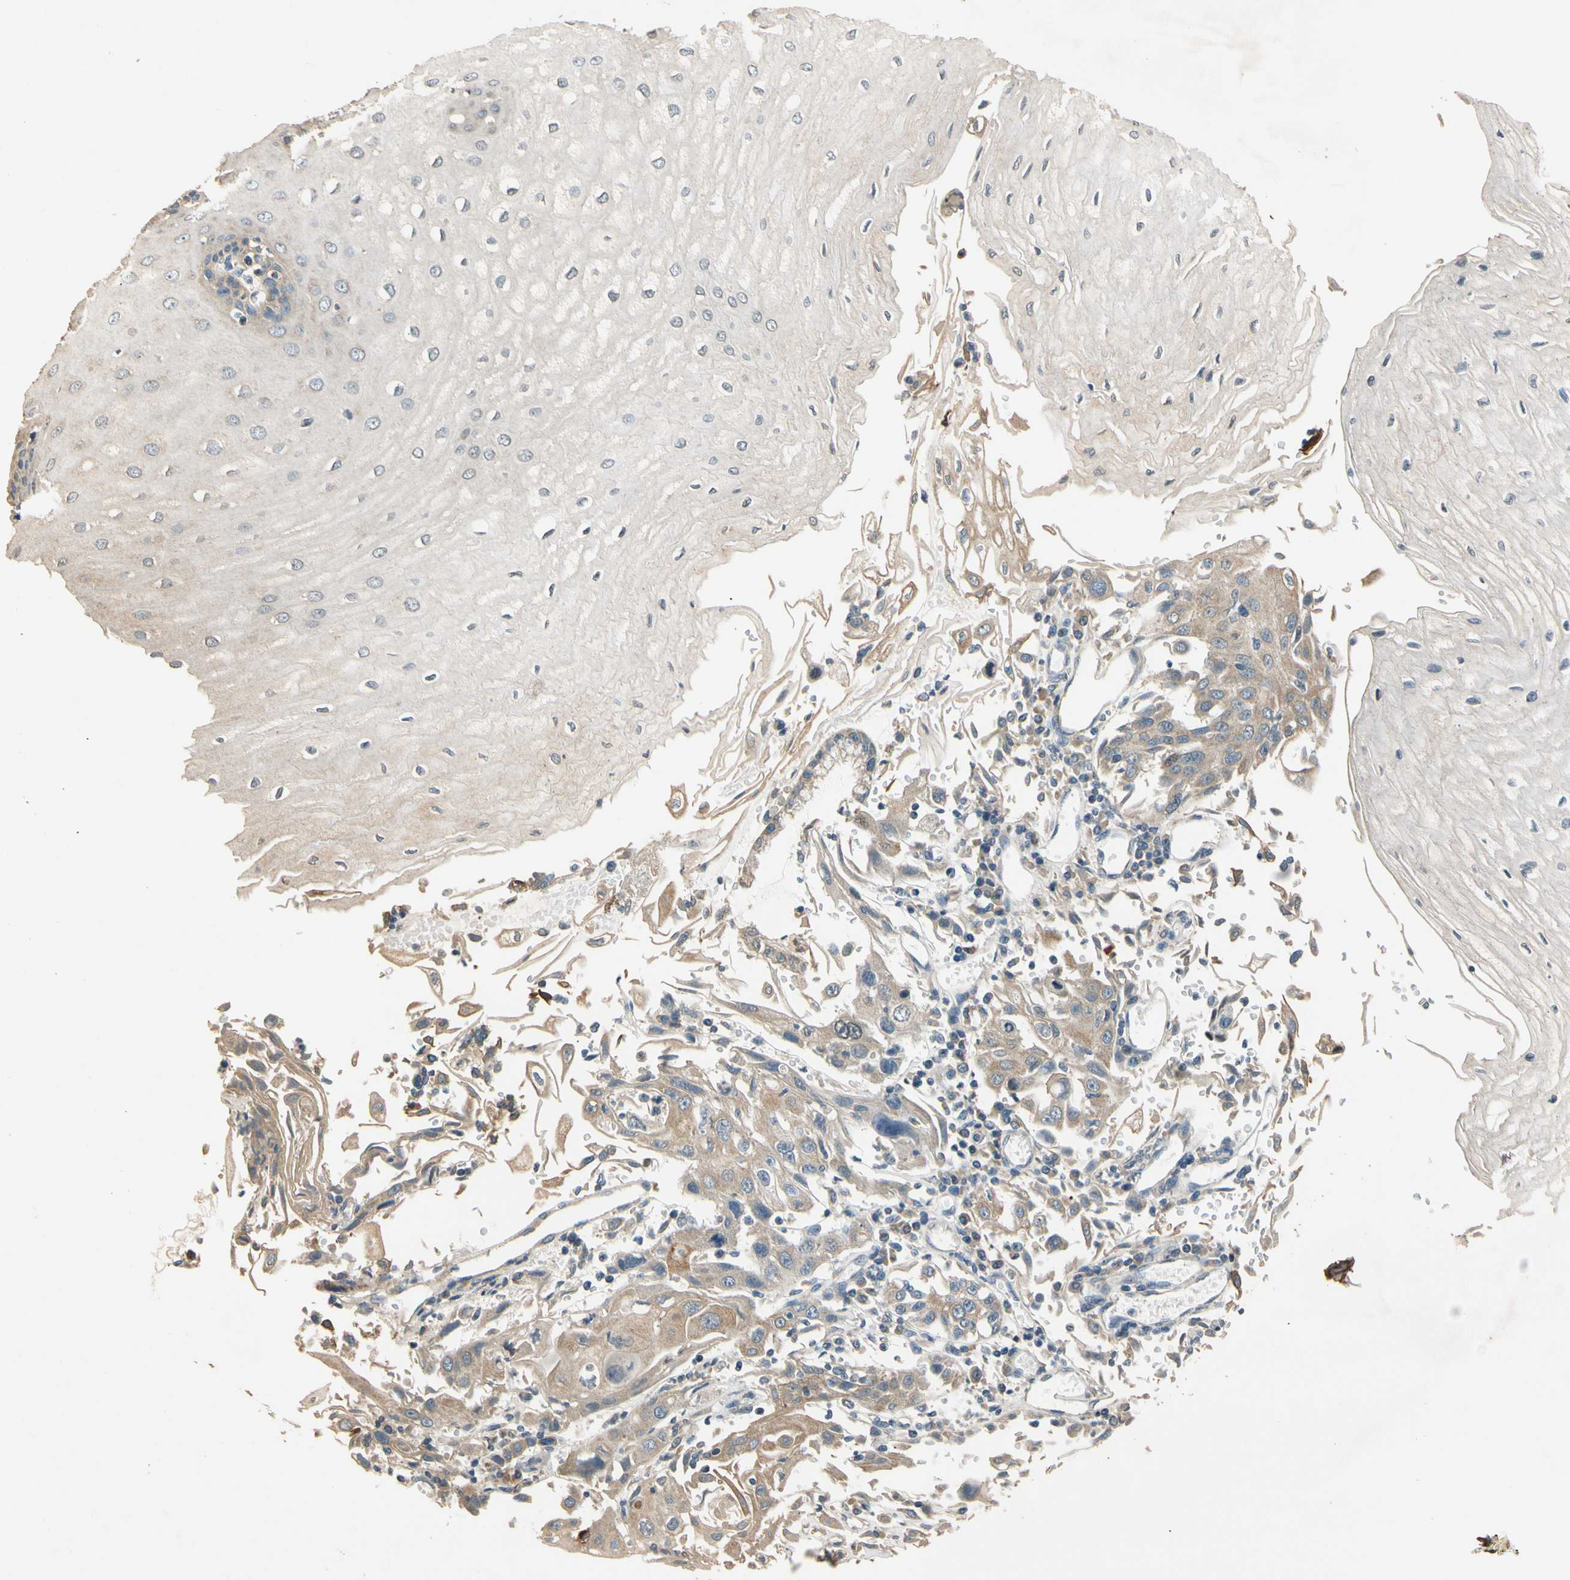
{"staining": {"intensity": "weak", "quantity": "<25%", "location": "cytoplasmic/membranous"}, "tissue": "esophagus", "cell_type": "Squamous epithelial cells", "image_type": "normal", "snomed": [{"axis": "morphology", "description": "Normal tissue, NOS"}, {"axis": "morphology", "description": "Squamous cell carcinoma, NOS"}, {"axis": "topography", "description": "Esophagus"}], "caption": "This histopathology image is of normal esophagus stained with immunohistochemistry to label a protein in brown with the nuclei are counter-stained blue. There is no expression in squamous epithelial cells.", "gene": "ALKBH3", "patient": {"sex": "male", "age": 65}}